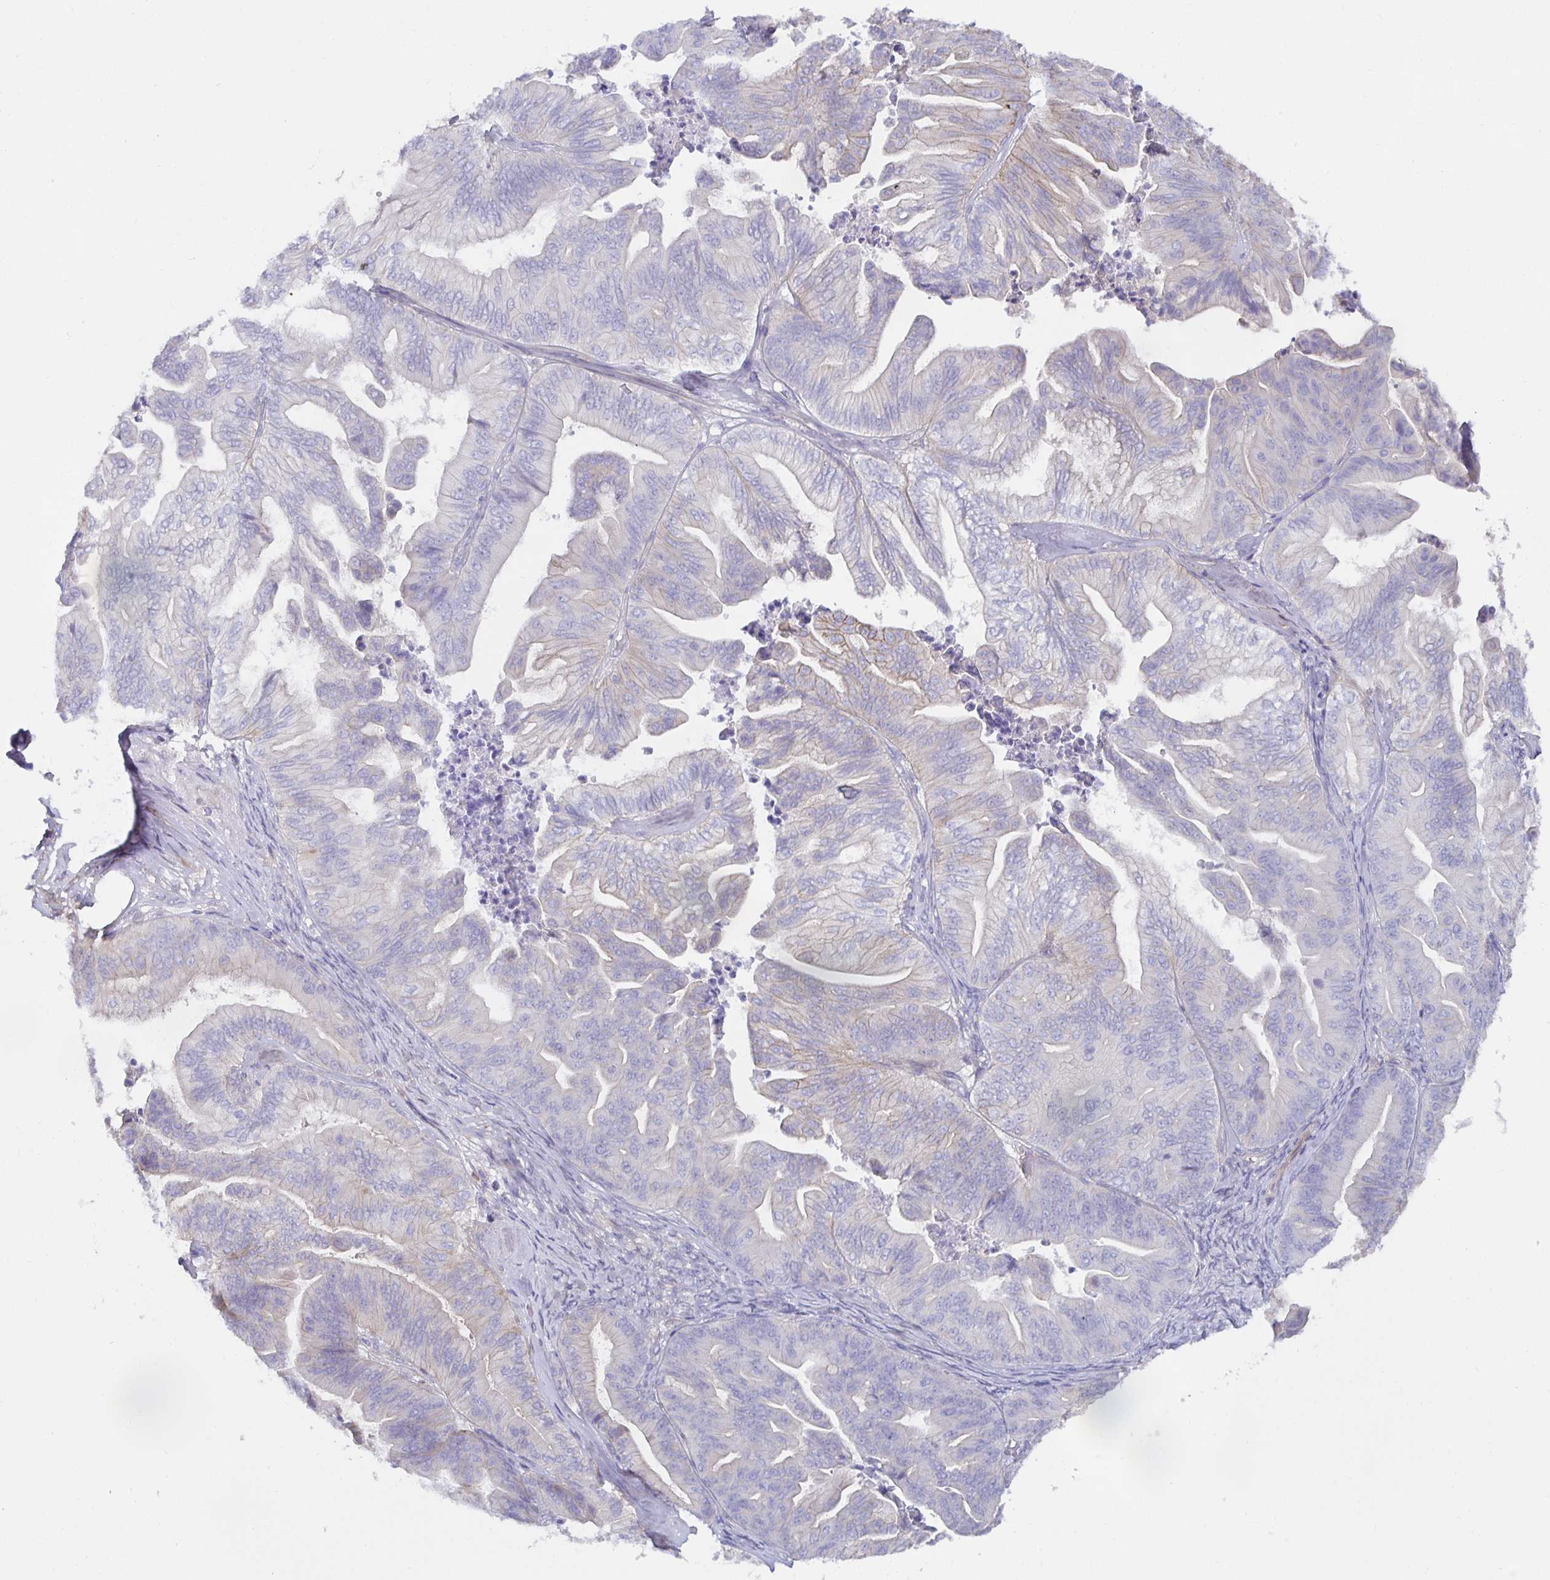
{"staining": {"intensity": "weak", "quantity": "<25%", "location": "cytoplasmic/membranous"}, "tissue": "ovarian cancer", "cell_type": "Tumor cells", "image_type": "cancer", "snomed": [{"axis": "morphology", "description": "Cystadenocarcinoma, mucinous, NOS"}, {"axis": "topography", "description": "Ovary"}], "caption": "Protein analysis of ovarian cancer (mucinous cystadenocarcinoma) shows no significant staining in tumor cells.", "gene": "METTL22", "patient": {"sex": "female", "age": 67}}